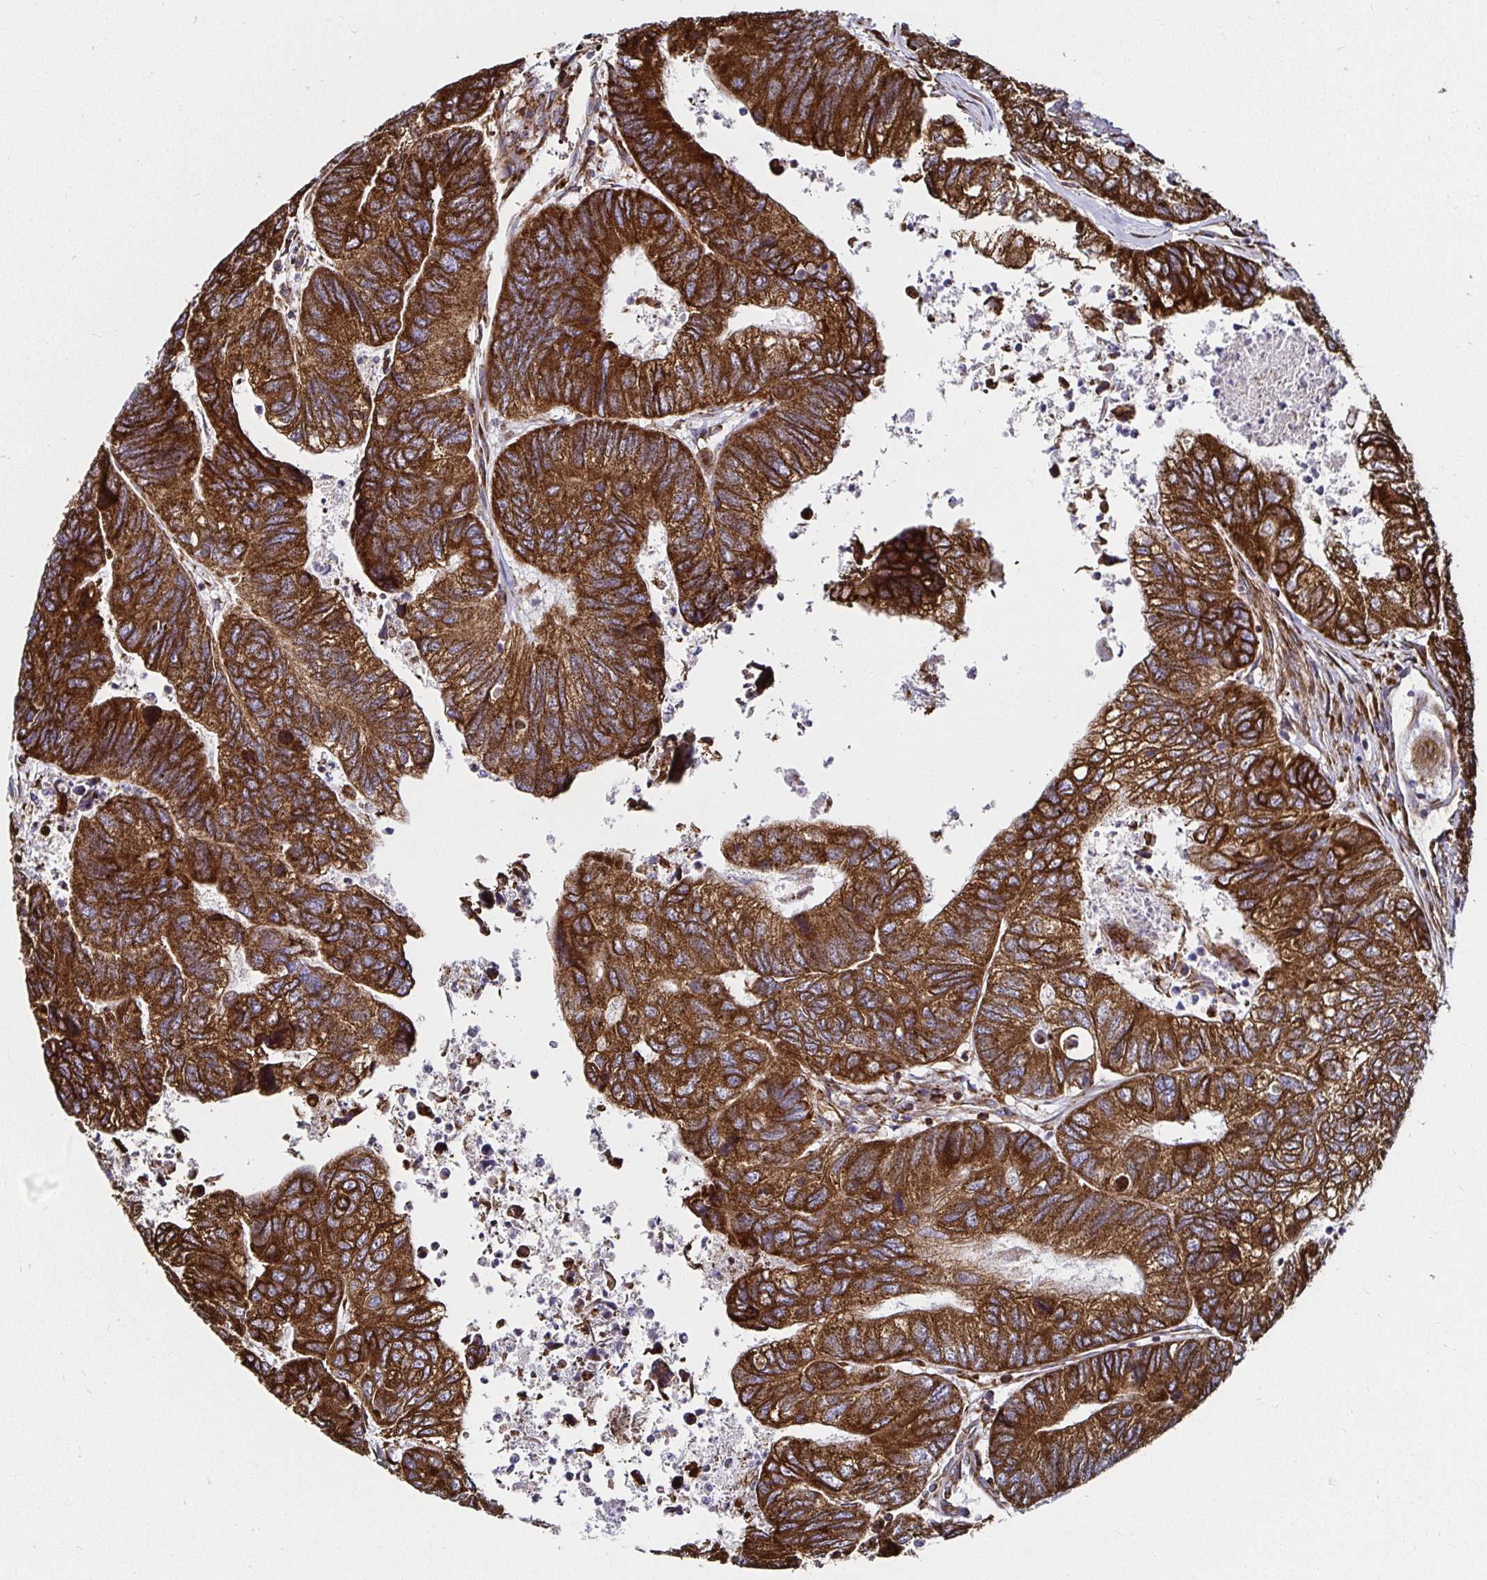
{"staining": {"intensity": "strong", "quantity": ">75%", "location": "cytoplasmic/membranous"}, "tissue": "colorectal cancer", "cell_type": "Tumor cells", "image_type": "cancer", "snomed": [{"axis": "morphology", "description": "Adenocarcinoma, NOS"}, {"axis": "topography", "description": "Colon"}], "caption": "DAB (3,3'-diaminobenzidine) immunohistochemical staining of human colorectal cancer (adenocarcinoma) displays strong cytoplasmic/membranous protein positivity in about >75% of tumor cells.", "gene": "SMYD3", "patient": {"sex": "female", "age": 67}}